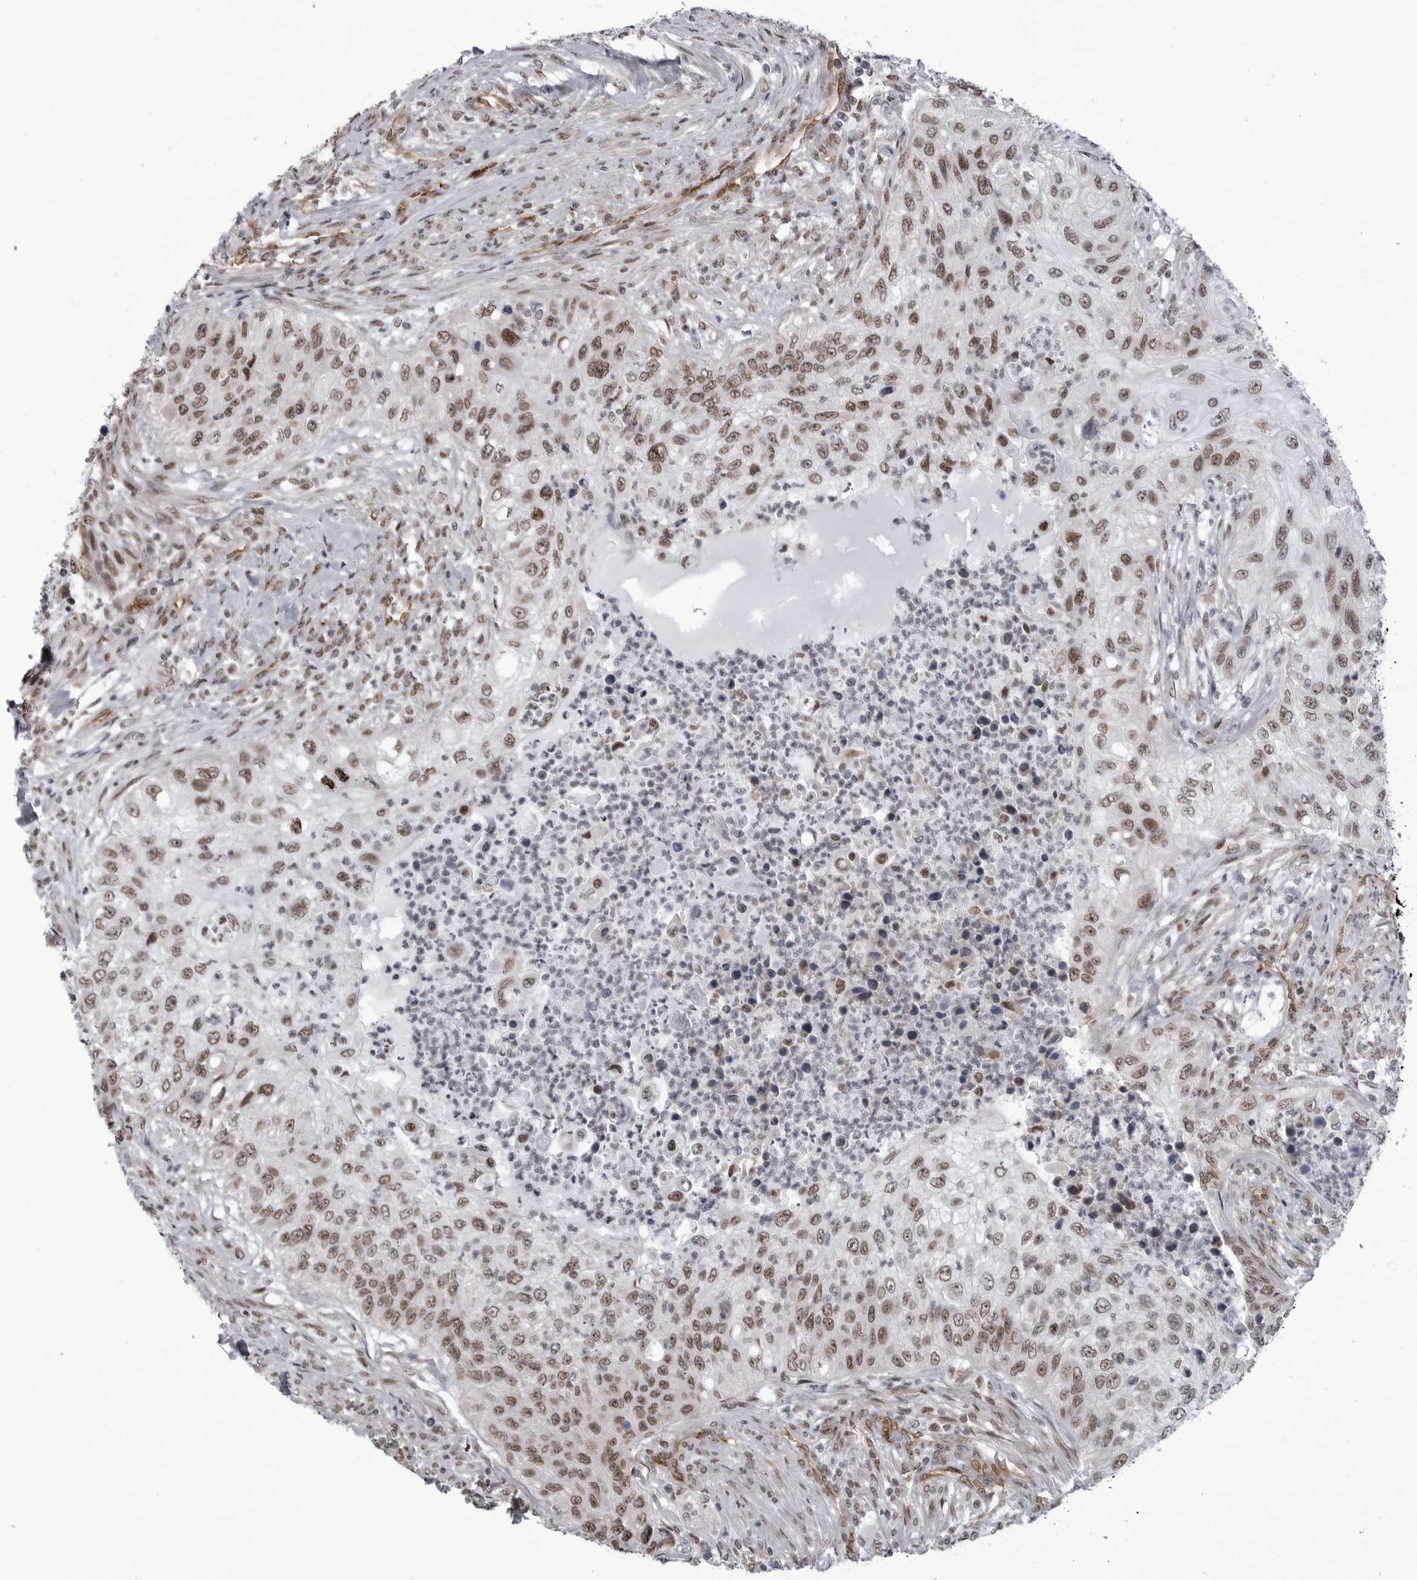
{"staining": {"intensity": "moderate", "quantity": ">75%", "location": "nuclear"}, "tissue": "urothelial cancer", "cell_type": "Tumor cells", "image_type": "cancer", "snomed": [{"axis": "morphology", "description": "Urothelial carcinoma, High grade"}, {"axis": "topography", "description": "Urinary bladder"}], "caption": "Human high-grade urothelial carcinoma stained for a protein (brown) reveals moderate nuclear positive positivity in approximately >75% of tumor cells.", "gene": "RNF26", "patient": {"sex": "female", "age": 60}}